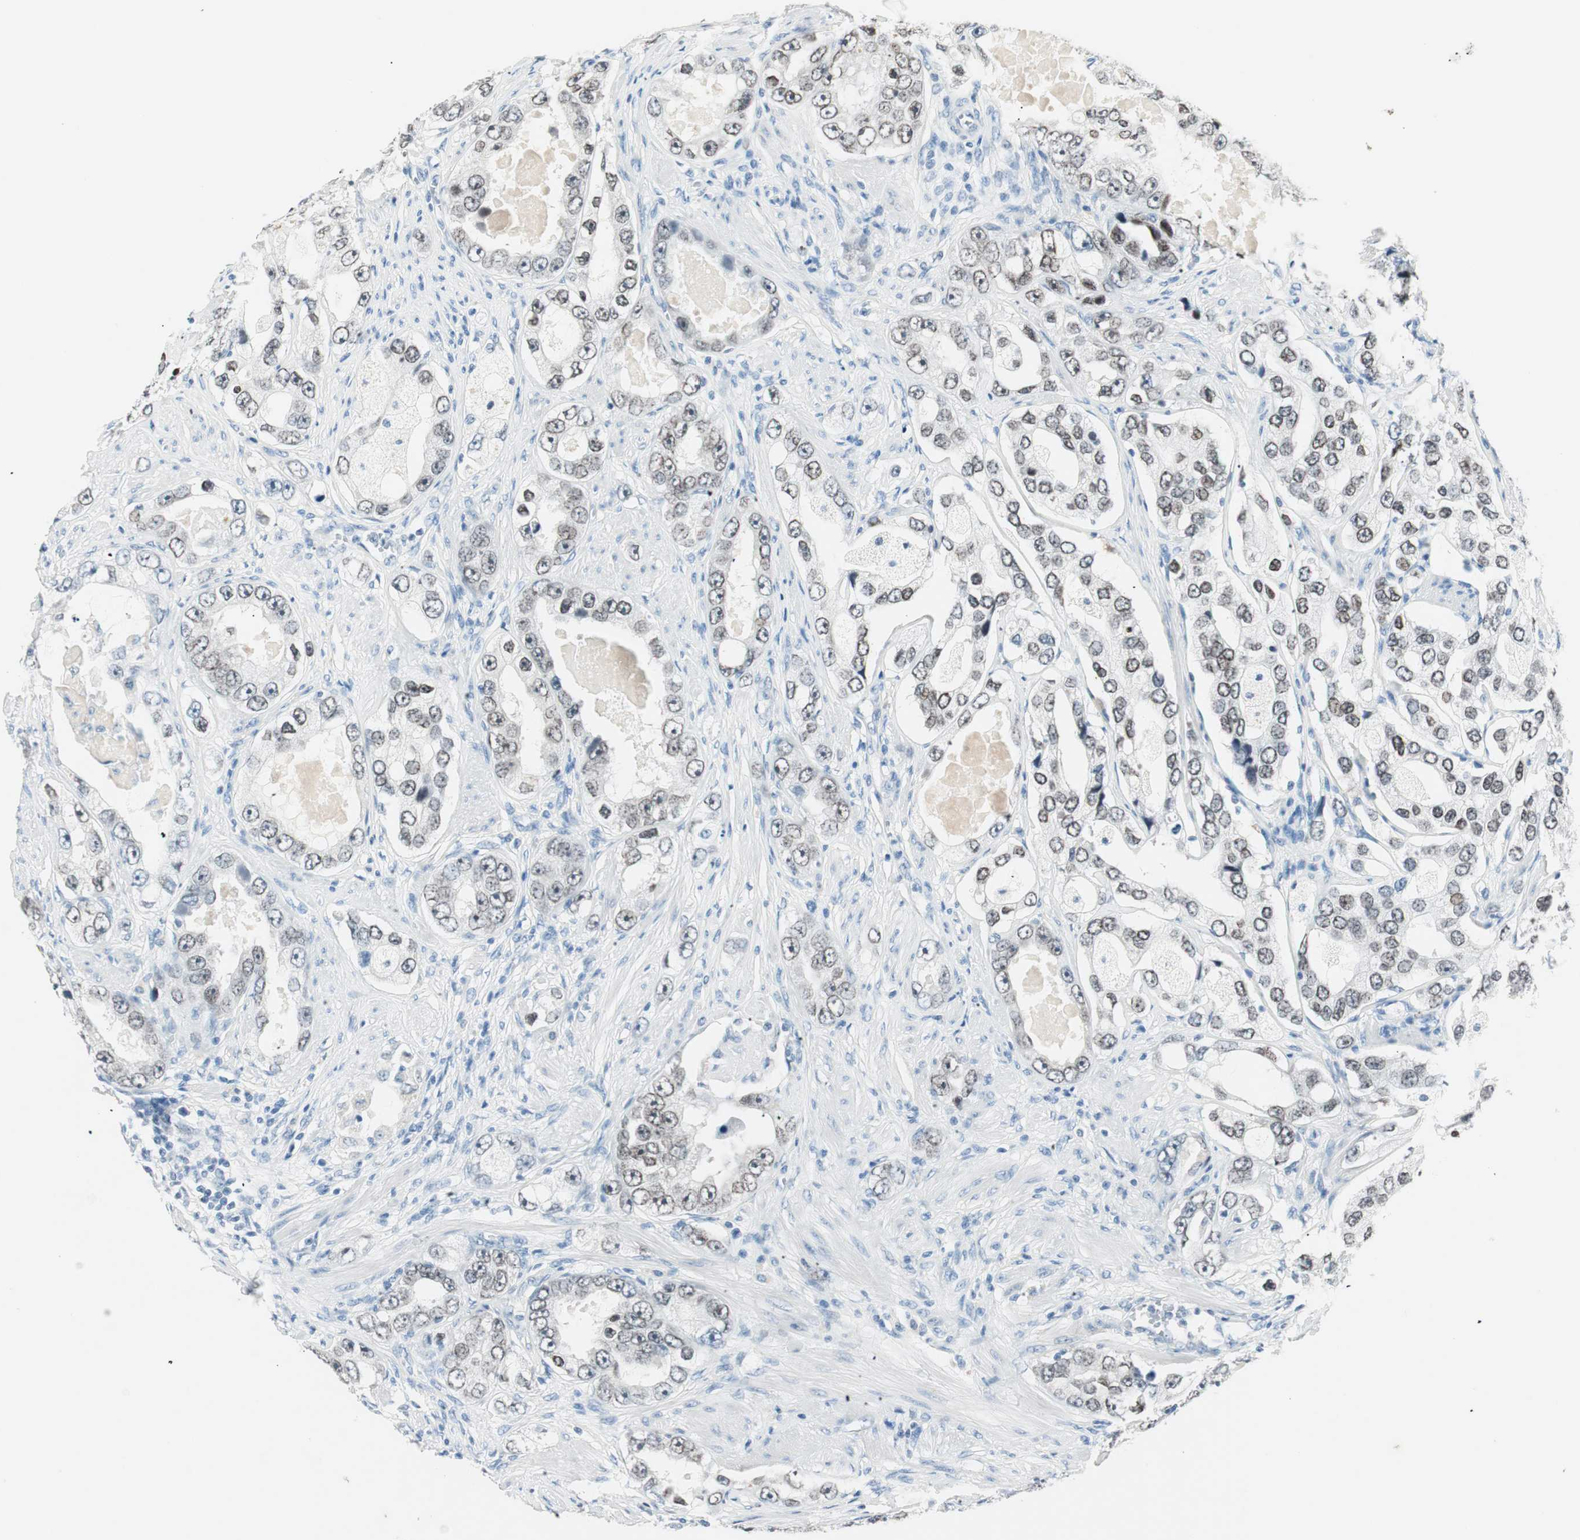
{"staining": {"intensity": "moderate", "quantity": "25%-75%", "location": "nuclear"}, "tissue": "prostate cancer", "cell_type": "Tumor cells", "image_type": "cancer", "snomed": [{"axis": "morphology", "description": "Adenocarcinoma, High grade"}, {"axis": "topography", "description": "Prostate"}], "caption": "Immunohistochemical staining of human prostate cancer demonstrates medium levels of moderate nuclear protein positivity in about 25%-75% of tumor cells.", "gene": "HOXB13", "patient": {"sex": "male", "age": 63}}